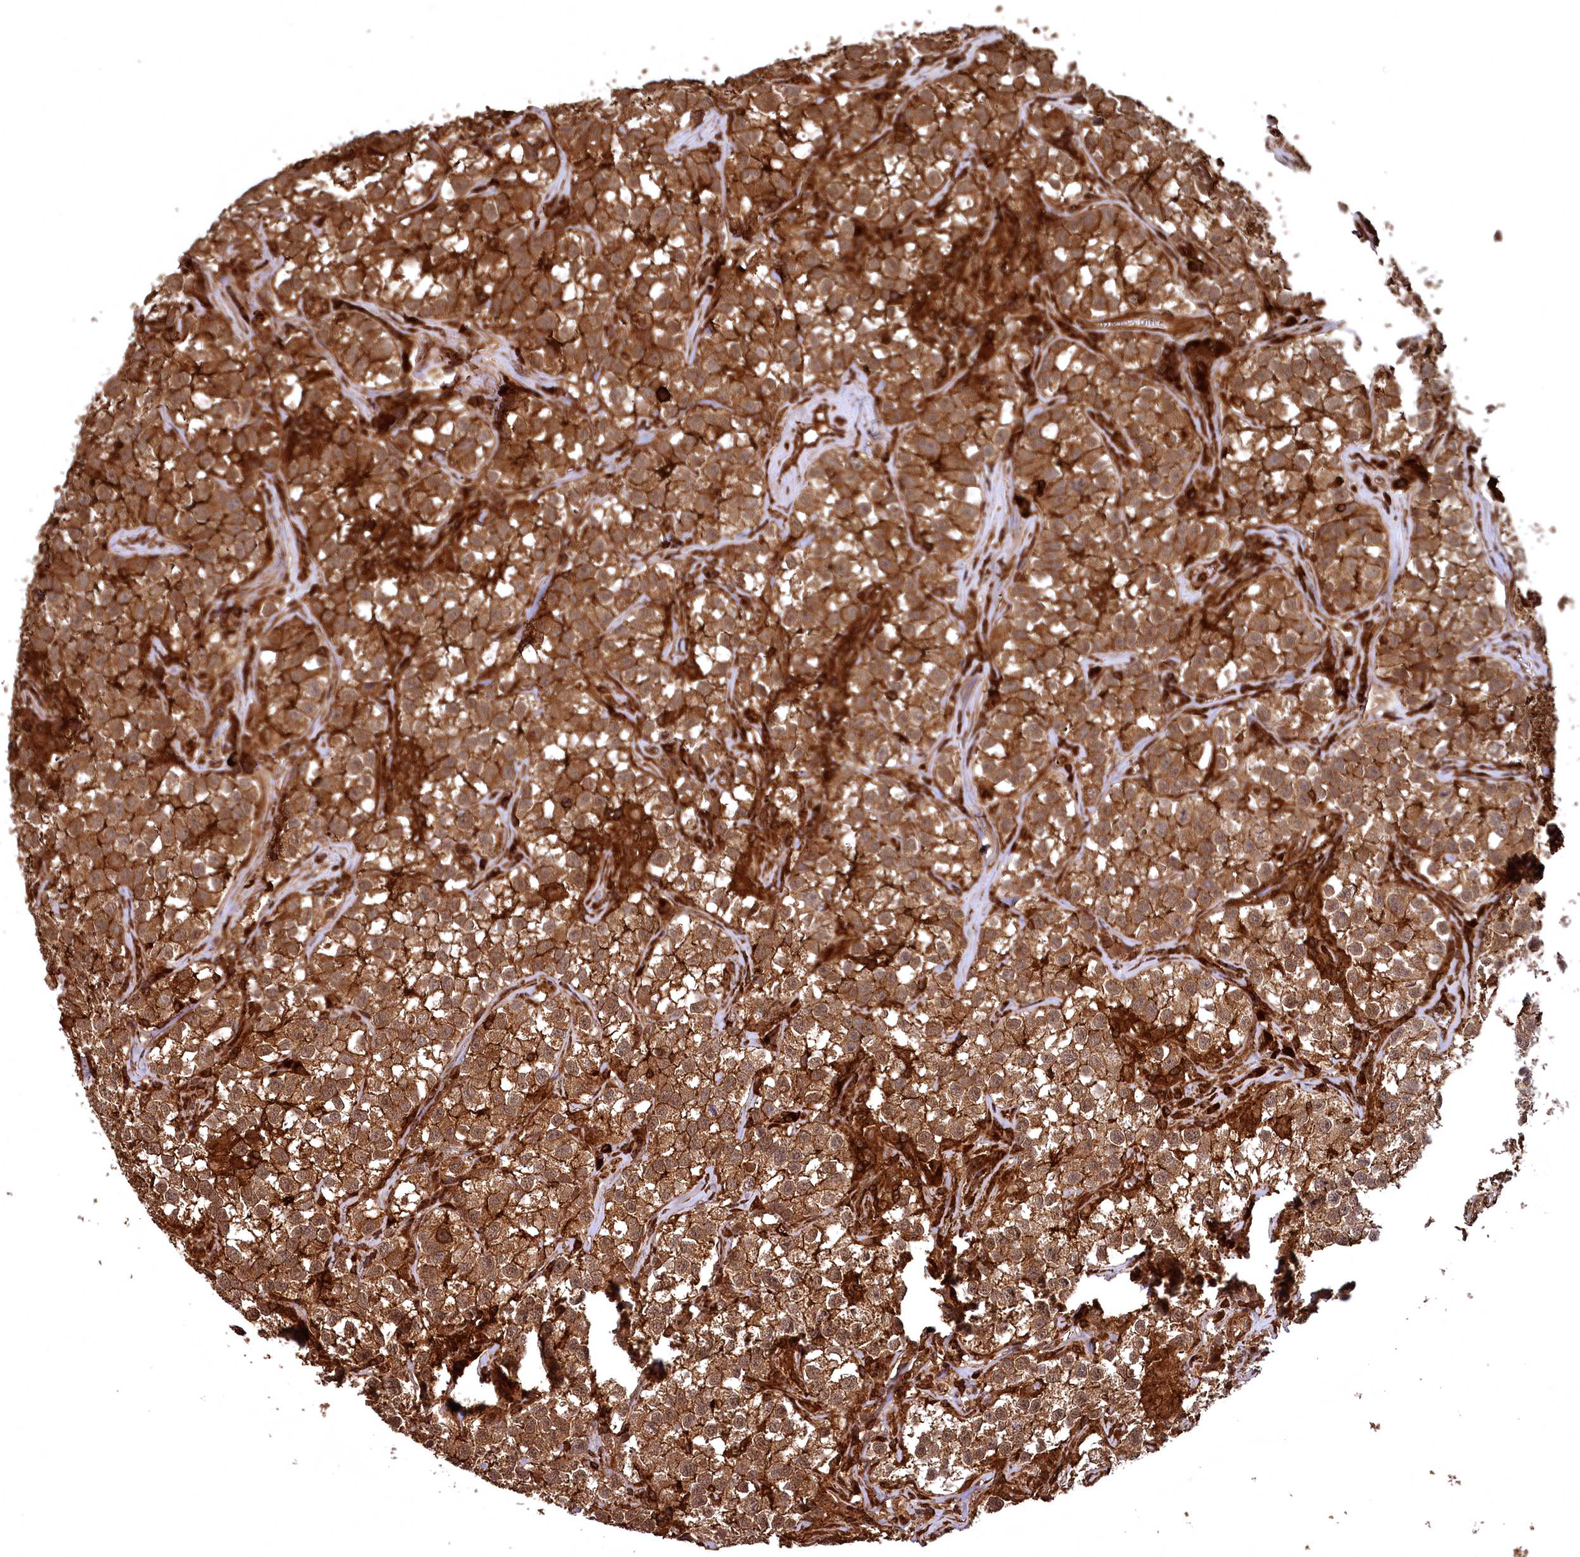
{"staining": {"intensity": "strong", "quantity": ">75%", "location": "cytoplasmic/membranous"}, "tissue": "testis cancer", "cell_type": "Tumor cells", "image_type": "cancer", "snomed": [{"axis": "morphology", "description": "Seminoma, NOS"}, {"axis": "morphology", "description": "Carcinoma, Embryonal, NOS"}, {"axis": "topography", "description": "Testis"}], "caption": "Testis cancer (seminoma) stained for a protein shows strong cytoplasmic/membranous positivity in tumor cells. Immunohistochemistry stains the protein of interest in brown and the nuclei are stained blue.", "gene": "STUB1", "patient": {"sex": "male", "age": 43}}